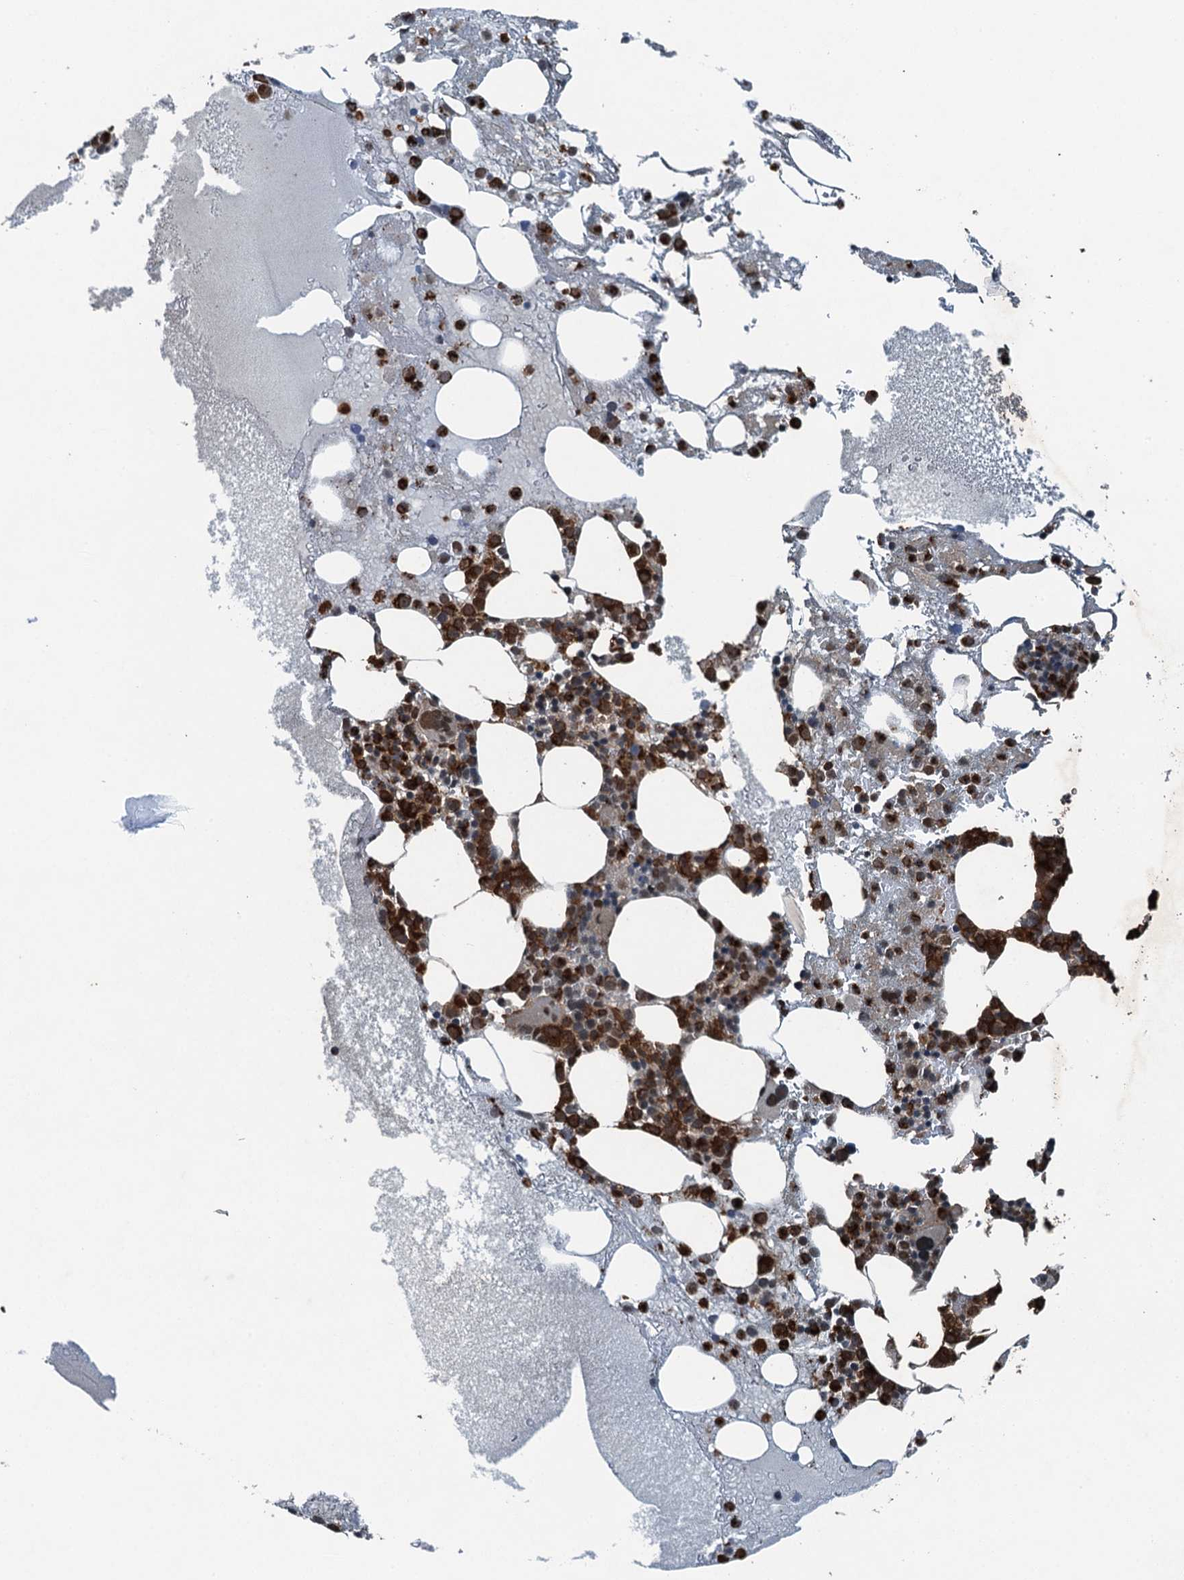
{"staining": {"intensity": "strong", "quantity": ">75%", "location": "cytoplasmic/membranous"}, "tissue": "bone marrow", "cell_type": "Hematopoietic cells", "image_type": "normal", "snomed": [{"axis": "morphology", "description": "Normal tissue, NOS"}, {"axis": "topography", "description": "Bone marrow"}], "caption": "Strong cytoplasmic/membranous staining is identified in approximately >75% of hematopoietic cells in unremarkable bone marrow. Using DAB (brown) and hematoxylin (blue) stains, captured at high magnification using brightfield microscopy.", "gene": "UBXN6", "patient": {"sex": "male", "age": 61}}